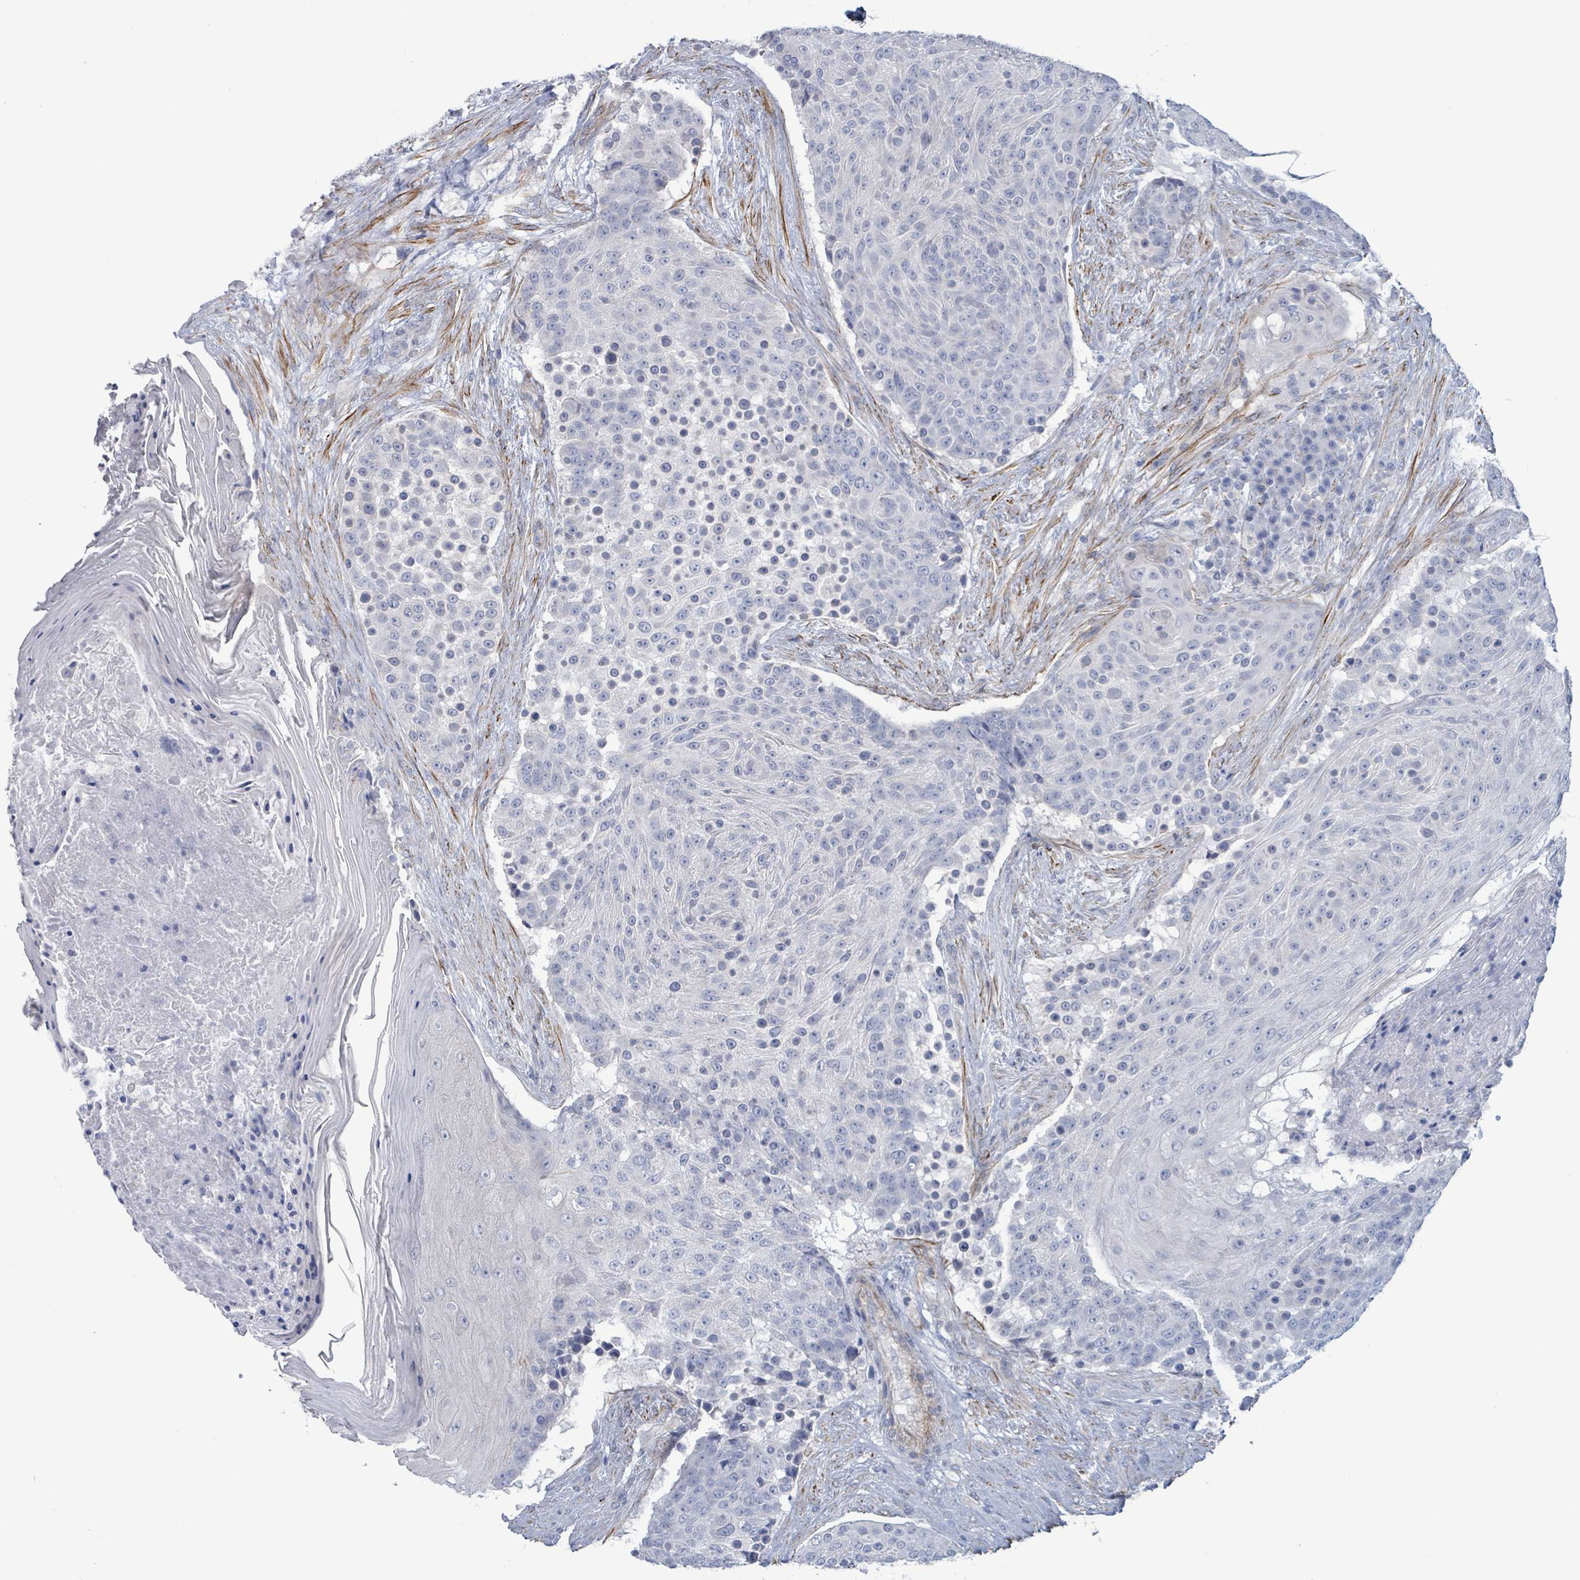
{"staining": {"intensity": "negative", "quantity": "none", "location": "none"}, "tissue": "urothelial cancer", "cell_type": "Tumor cells", "image_type": "cancer", "snomed": [{"axis": "morphology", "description": "Urothelial carcinoma, High grade"}, {"axis": "topography", "description": "Urinary bladder"}], "caption": "High power microscopy image of an IHC micrograph of urothelial cancer, revealing no significant staining in tumor cells.", "gene": "PKLR", "patient": {"sex": "female", "age": 63}}